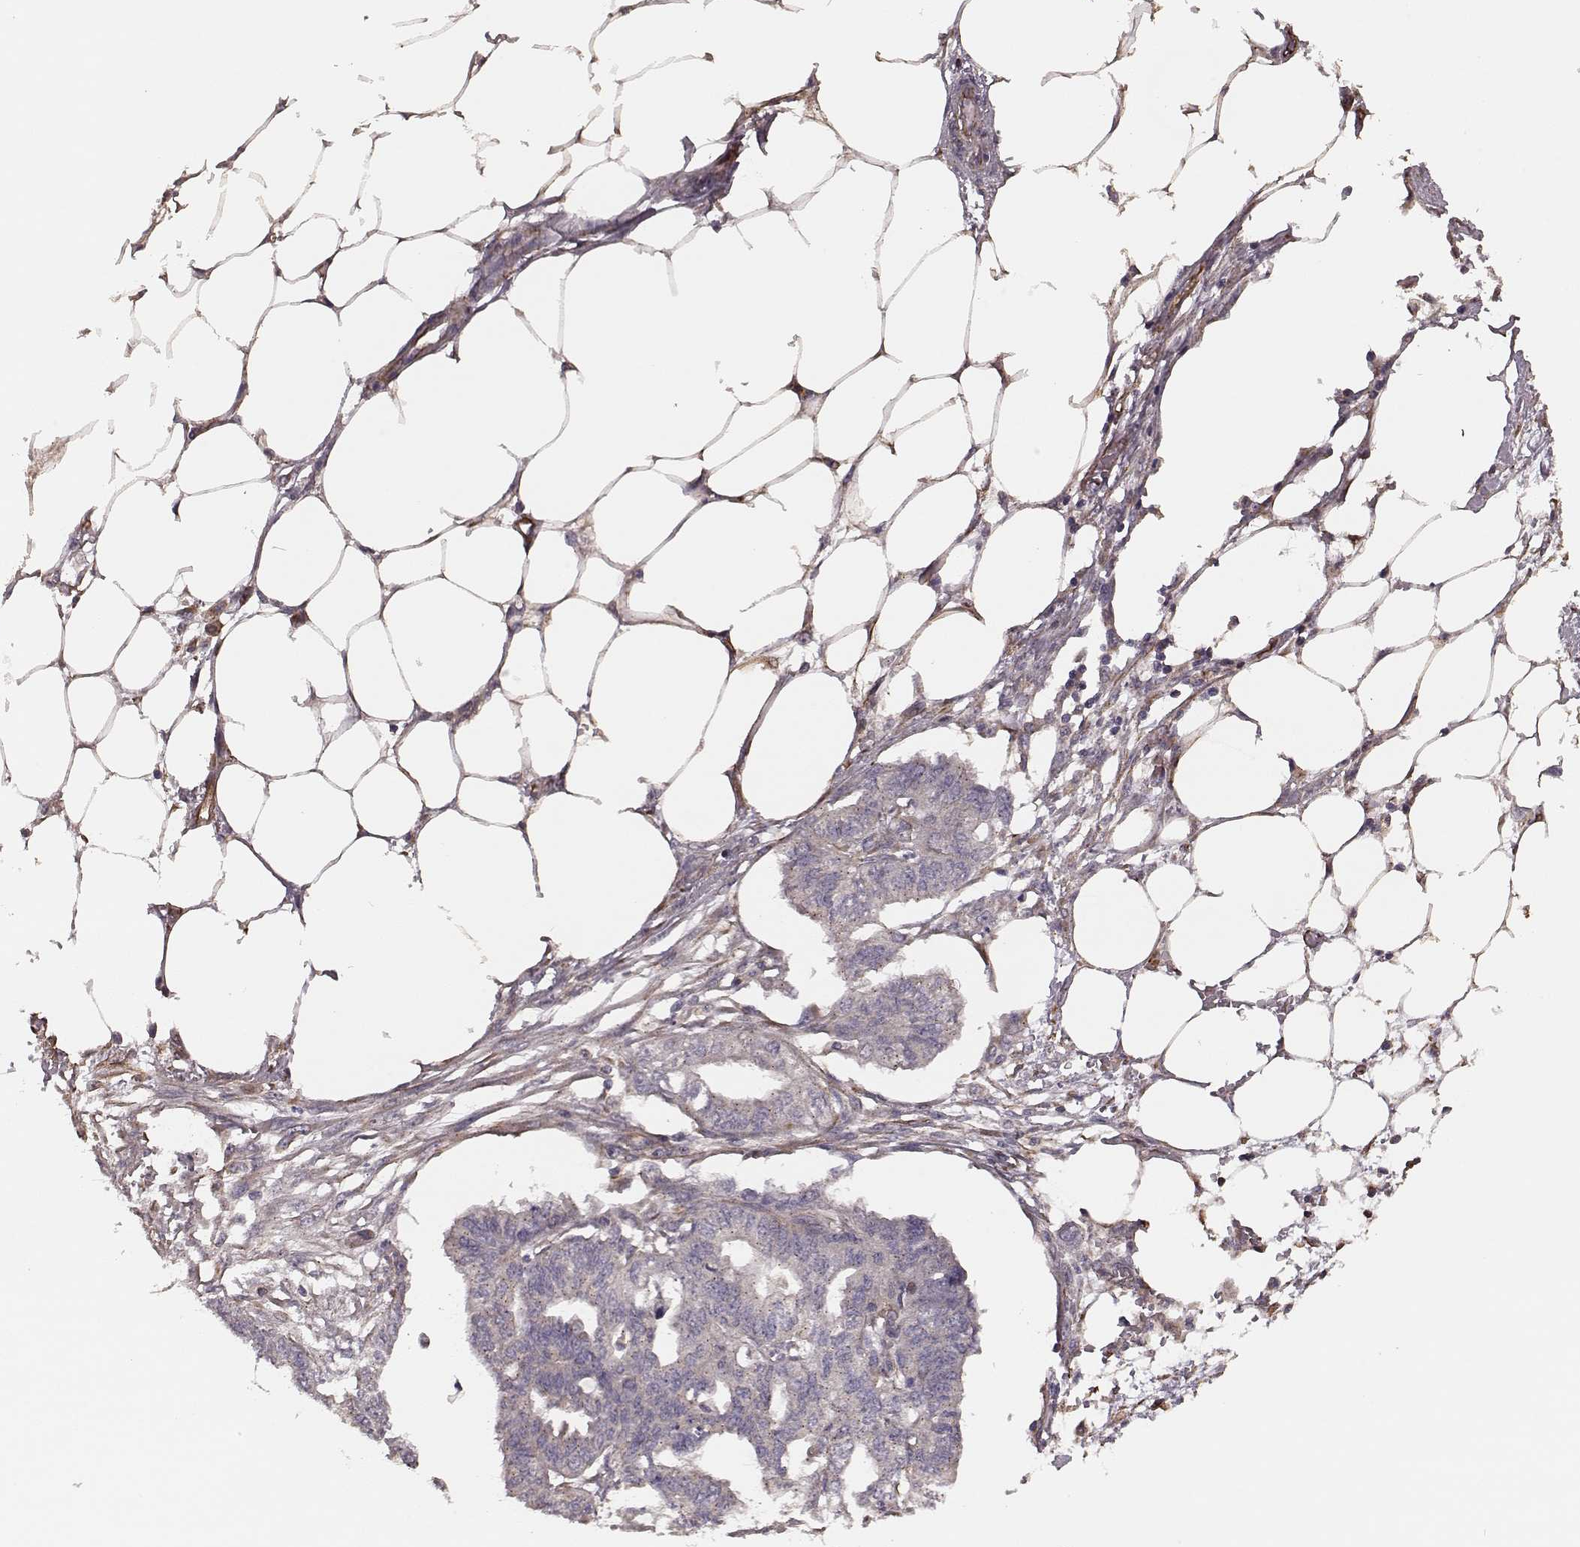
{"staining": {"intensity": "negative", "quantity": "none", "location": "none"}, "tissue": "endometrial cancer", "cell_type": "Tumor cells", "image_type": "cancer", "snomed": [{"axis": "morphology", "description": "Adenocarcinoma, NOS"}, {"axis": "morphology", "description": "Adenocarcinoma, metastatic, NOS"}, {"axis": "topography", "description": "Adipose tissue"}, {"axis": "topography", "description": "Endometrium"}], "caption": "Immunohistochemical staining of human endometrial cancer exhibits no significant staining in tumor cells.", "gene": "NTF3", "patient": {"sex": "female", "age": 67}}